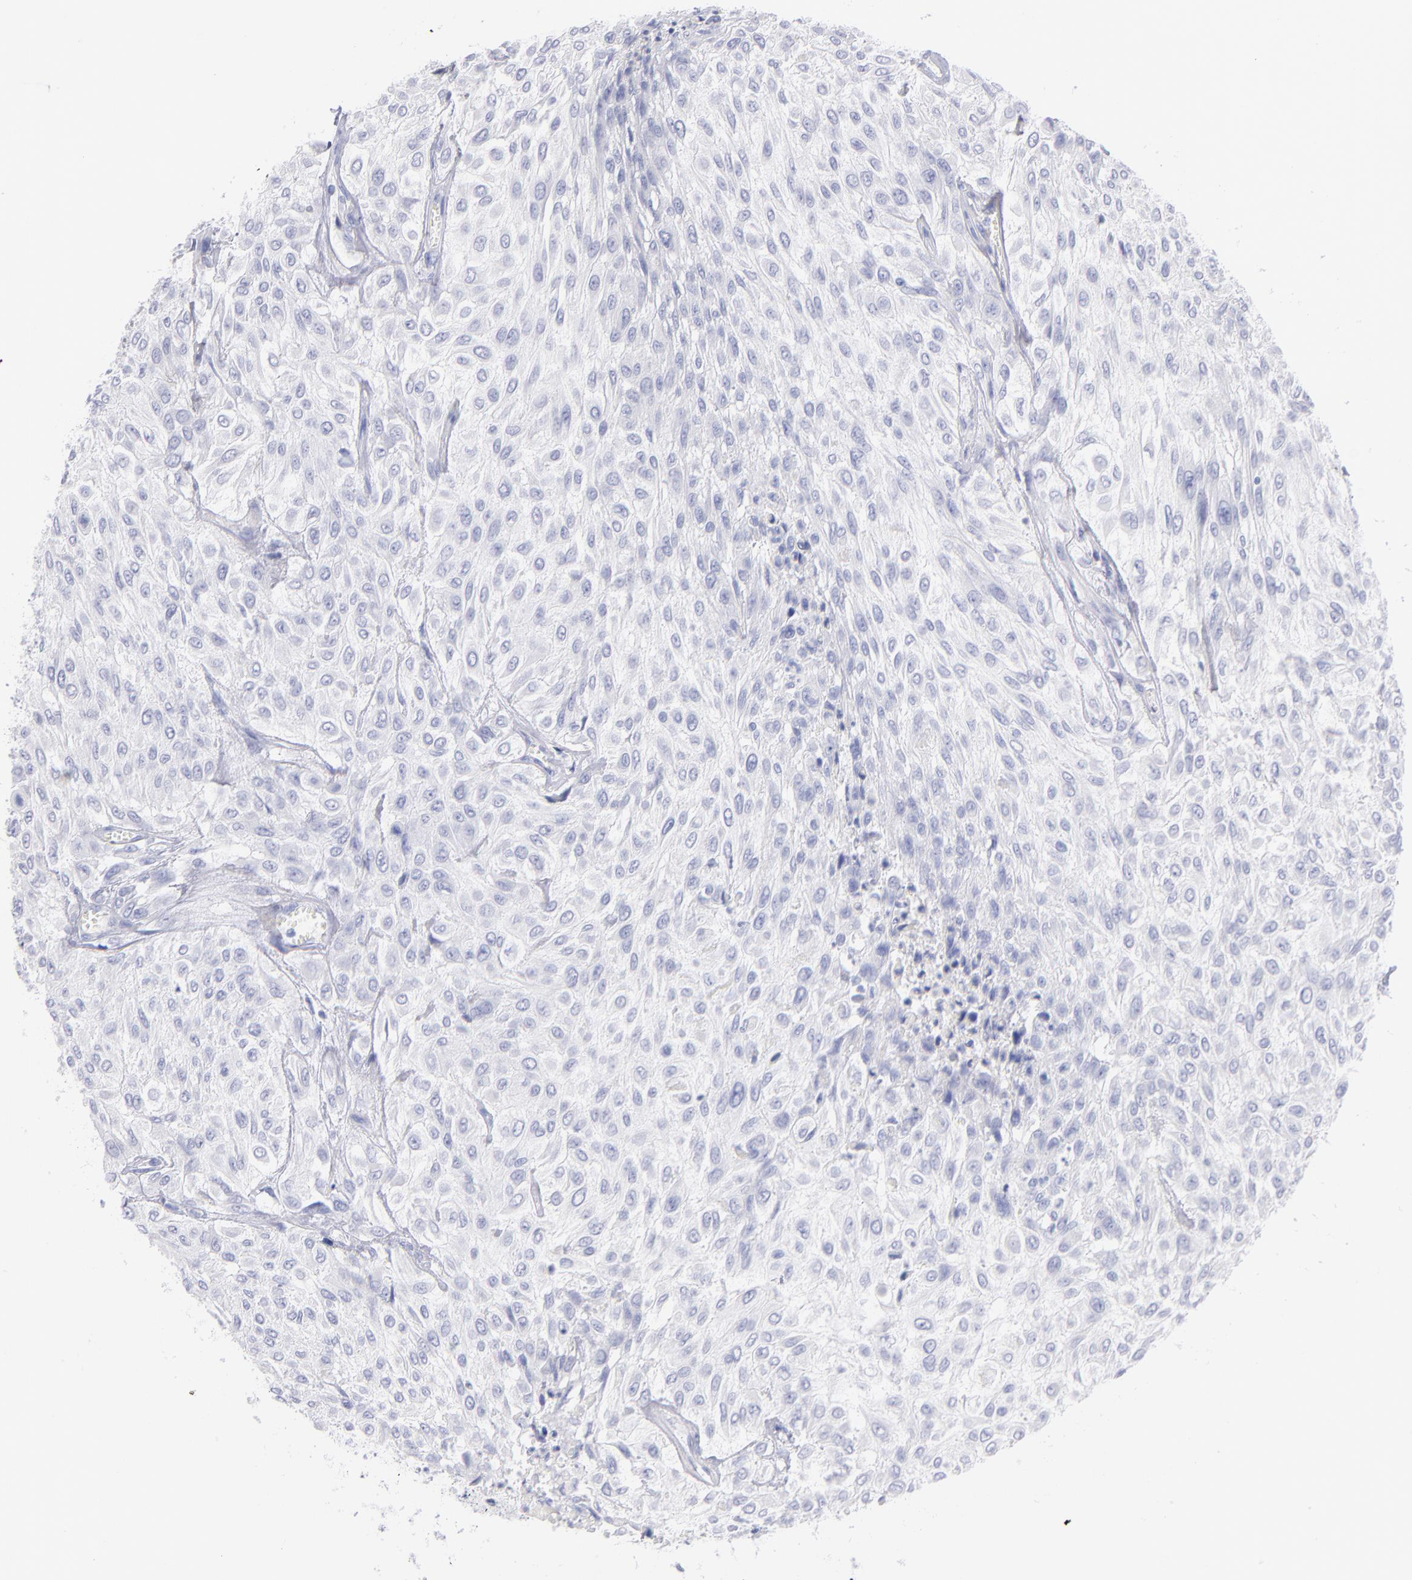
{"staining": {"intensity": "negative", "quantity": "none", "location": "none"}, "tissue": "urothelial cancer", "cell_type": "Tumor cells", "image_type": "cancer", "snomed": [{"axis": "morphology", "description": "Urothelial carcinoma, High grade"}, {"axis": "topography", "description": "Urinary bladder"}], "caption": "The immunohistochemistry image has no significant positivity in tumor cells of urothelial cancer tissue.", "gene": "SCGN", "patient": {"sex": "male", "age": 57}}